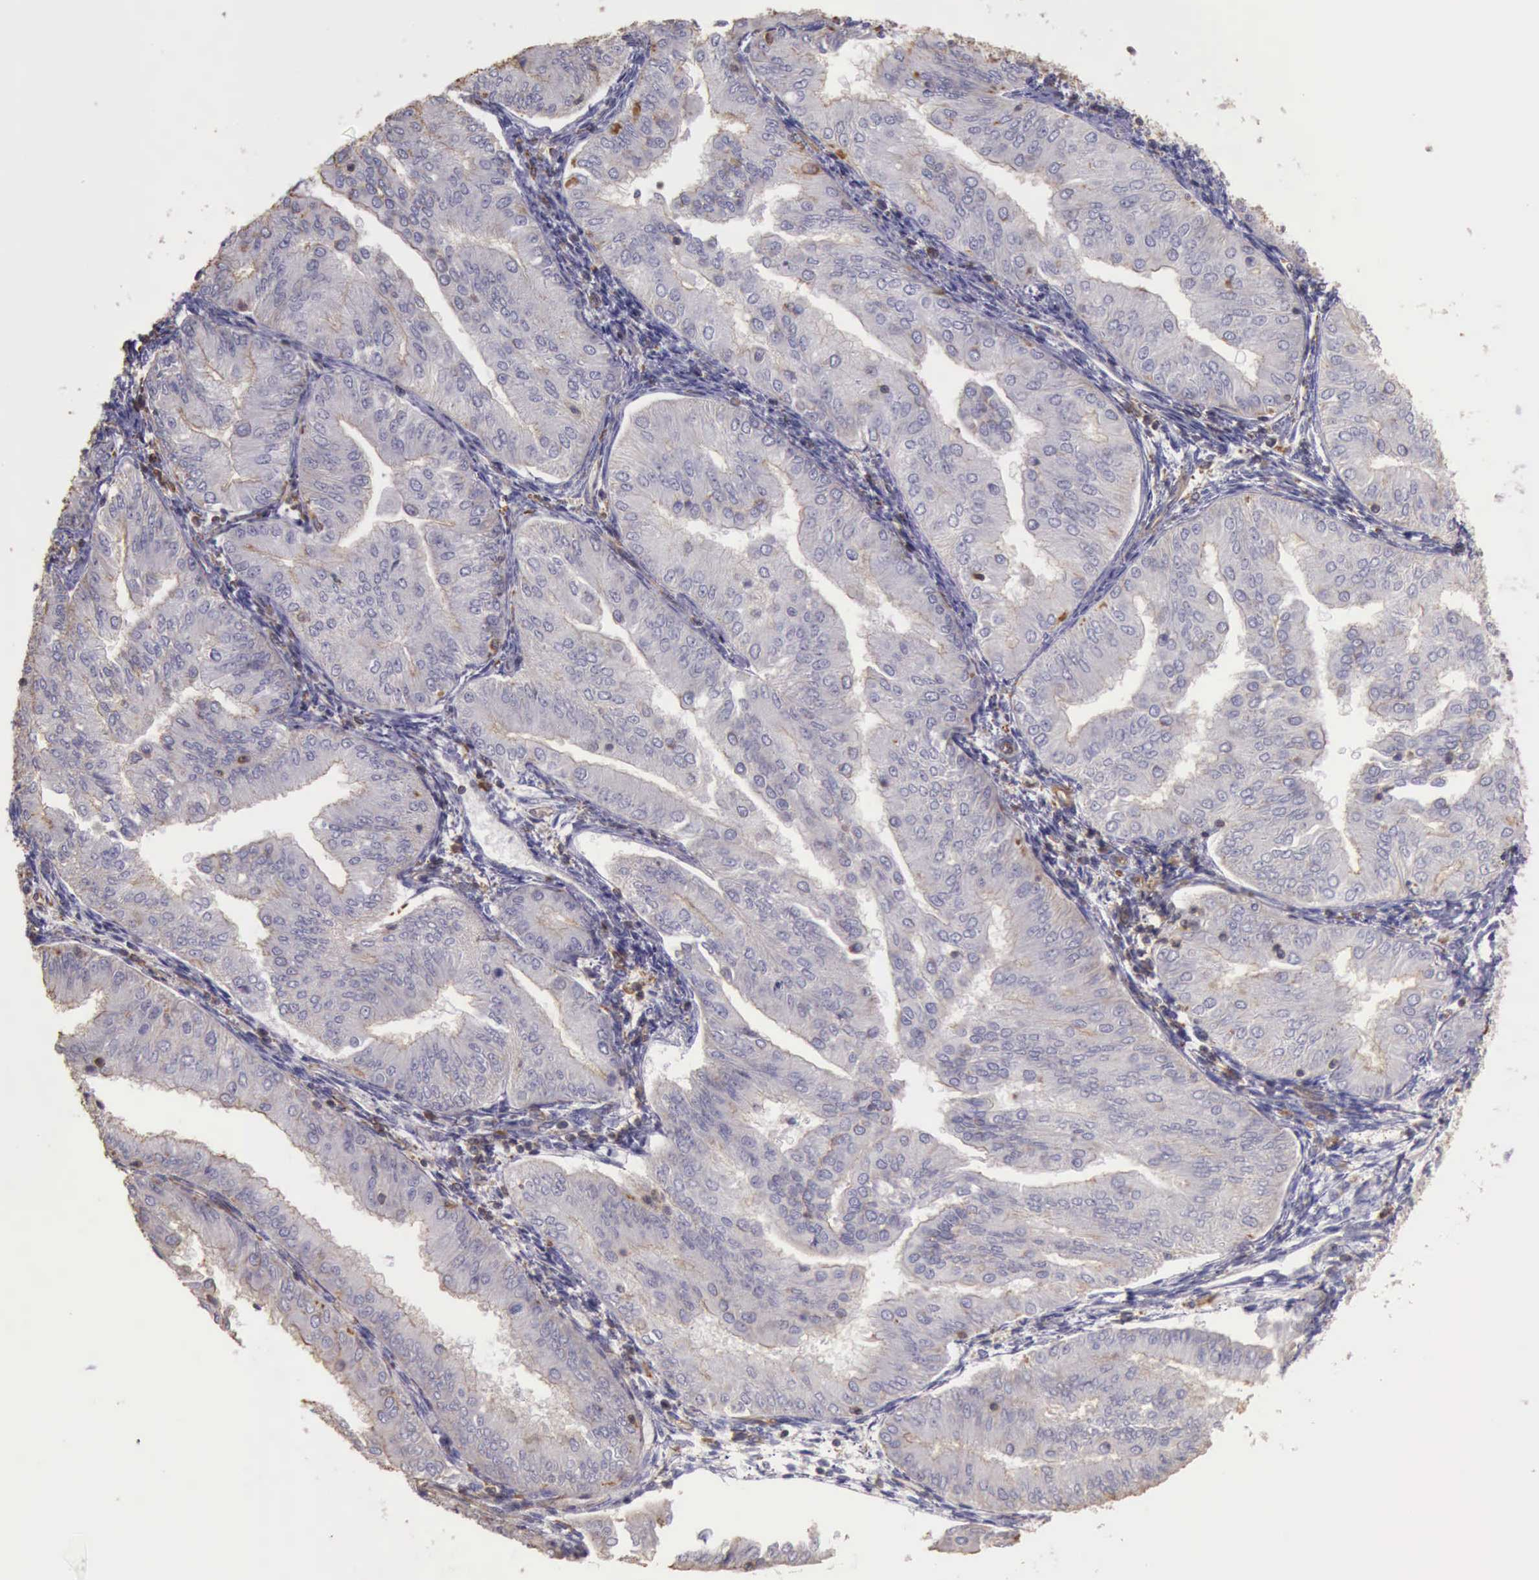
{"staining": {"intensity": "negative", "quantity": "none", "location": "none"}, "tissue": "endometrial cancer", "cell_type": "Tumor cells", "image_type": "cancer", "snomed": [{"axis": "morphology", "description": "Adenocarcinoma, NOS"}, {"axis": "topography", "description": "Endometrium"}], "caption": "Micrograph shows no protein expression in tumor cells of adenocarcinoma (endometrial) tissue. (Brightfield microscopy of DAB (3,3'-diaminobenzidine) immunohistochemistry at high magnification).", "gene": "ARHGAP4", "patient": {"sex": "female", "age": 53}}